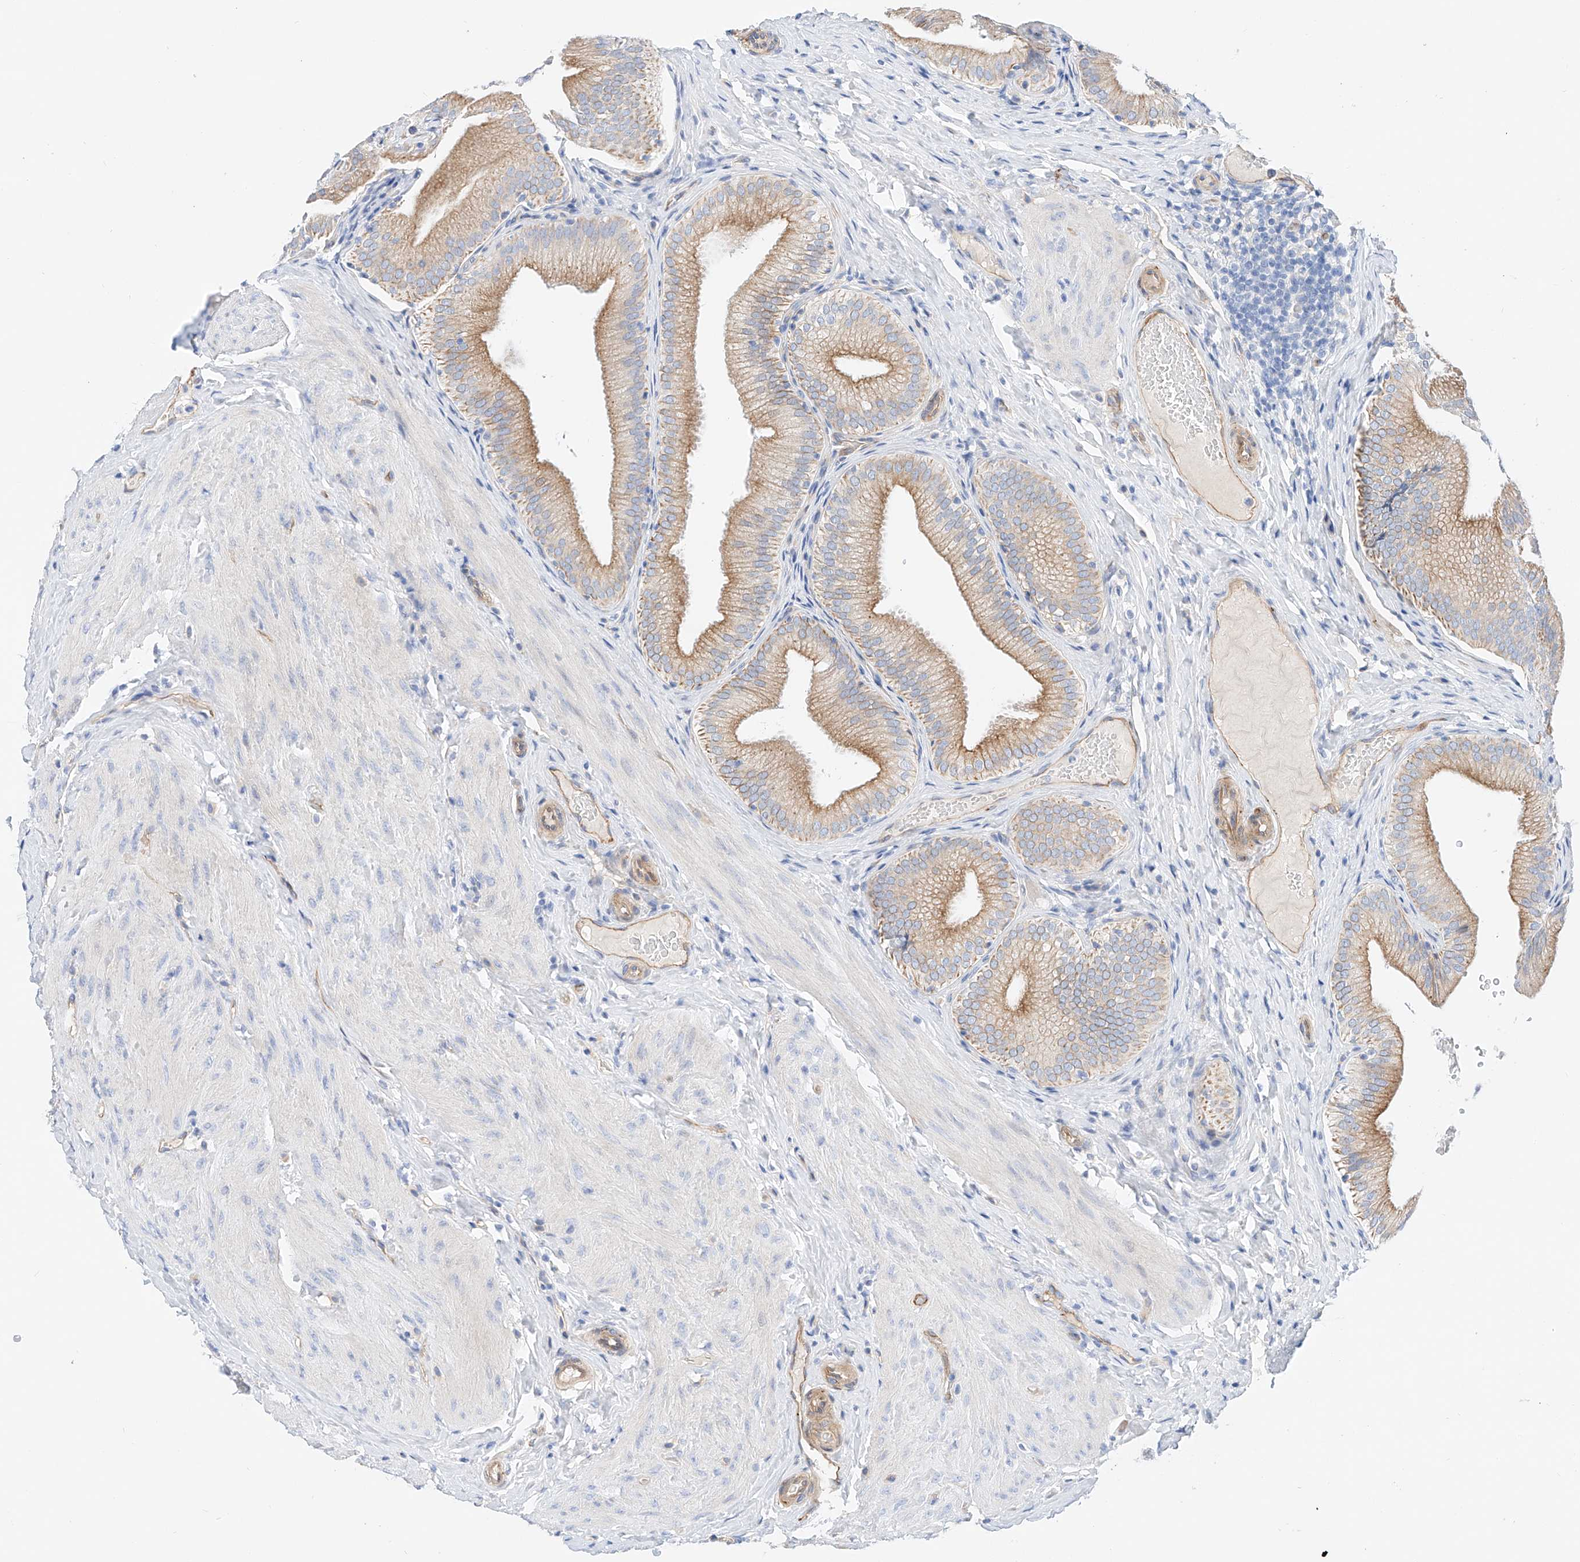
{"staining": {"intensity": "moderate", "quantity": "25%-75%", "location": "cytoplasmic/membranous"}, "tissue": "gallbladder", "cell_type": "Glandular cells", "image_type": "normal", "snomed": [{"axis": "morphology", "description": "Normal tissue, NOS"}, {"axis": "topography", "description": "Gallbladder"}], "caption": "DAB (3,3'-diaminobenzidine) immunohistochemical staining of unremarkable gallbladder exhibits moderate cytoplasmic/membranous protein staining in about 25%-75% of glandular cells. (IHC, brightfield microscopy, high magnification).", "gene": "SBSPON", "patient": {"sex": "female", "age": 30}}